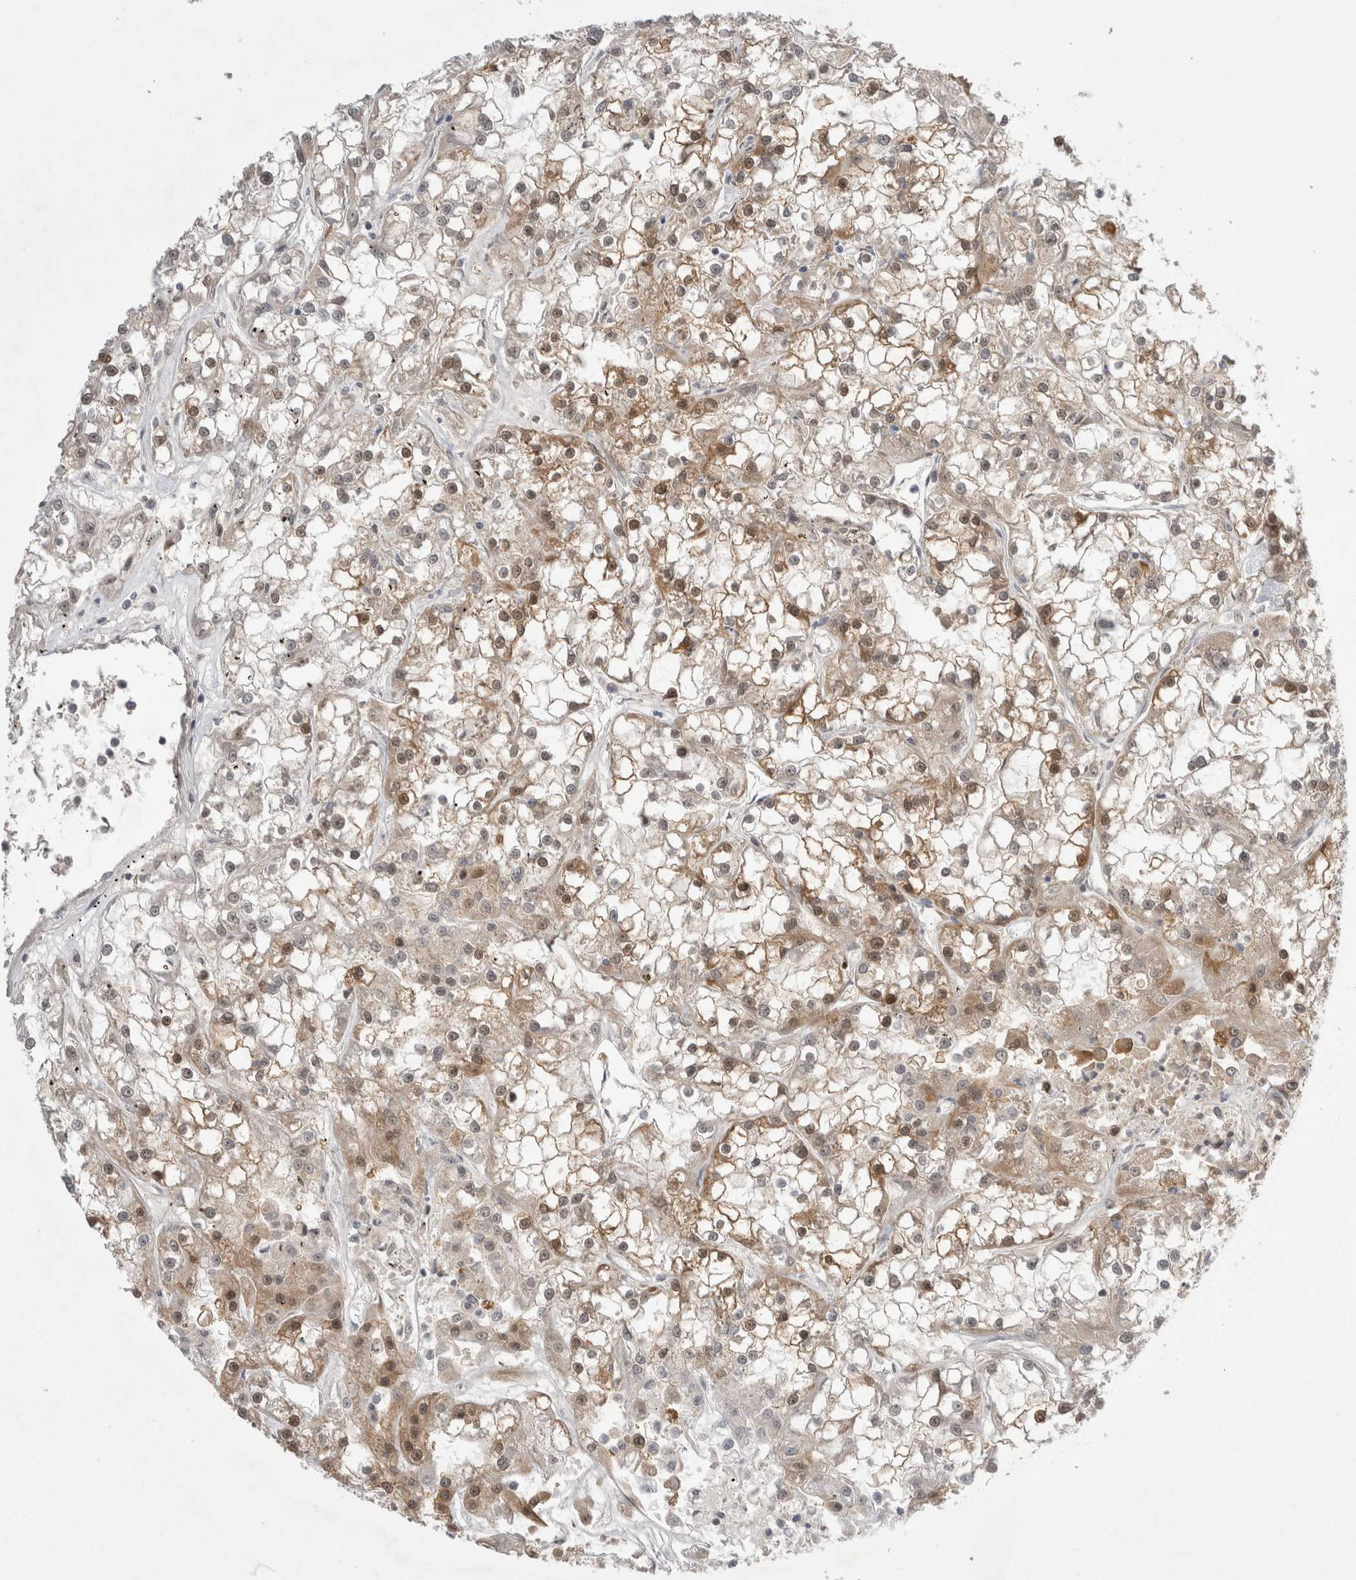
{"staining": {"intensity": "moderate", "quantity": "25%-75%", "location": "cytoplasmic/membranous,nuclear"}, "tissue": "renal cancer", "cell_type": "Tumor cells", "image_type": "cancer", "snomed": [{"axis": "morphology", "description": "Adenocarcinoma, NOS"}, {"axis": "topography", "description": "Kidney"}], "caption": "Immunohistochemistry photomicrograph of neoplastic tissue: human renal adenocarcinoma stained using immunohistochemistry exhibits medium levels of moderate protein expression localized specifically in the cytoplasmic/membranous and nuclear of tumor cells, appearing as a cytoplasmic/membranous and nuclear brown color.", "gene": "ZNF341", "patient": {"sex": "female", "age": 52}}